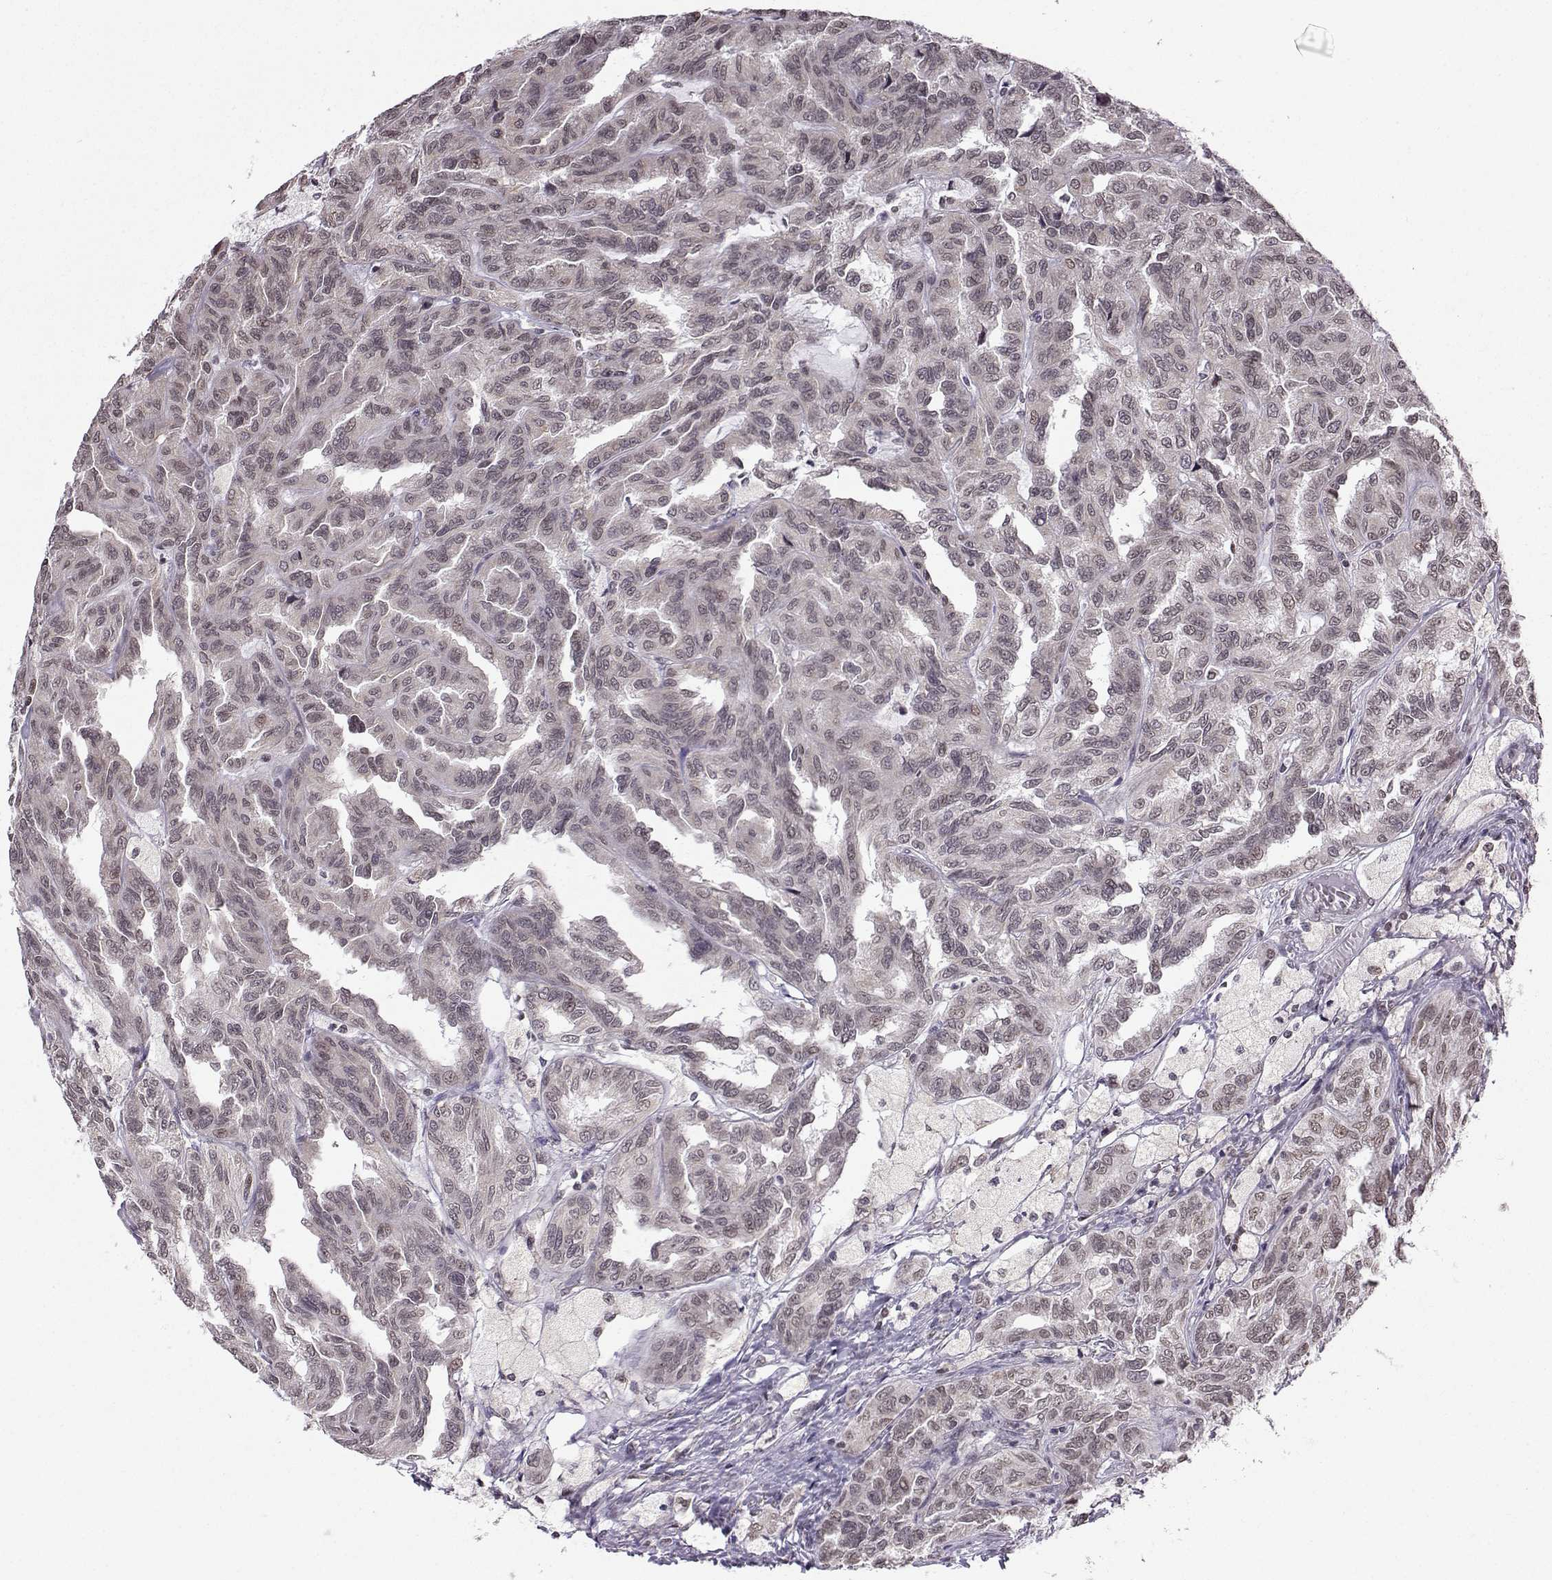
{"staining": {"intensity": "negative", "quantity": "none", "location": "none"}, "tissue": "renal cancer", "cell_type": "Tumor cells", "image_type": "cancer", "snomed": [{"axis": "morphology", "description": "Adenocarcinoma, NOS"}, {"axis": "topography", "description": "Kidney"}], "caption": "The image exhibits no staining of tumor cells in renal adenocarcinoma. (Stains: DAB (3,3'-diaminobenzidine) IHC with hematoxylin counter stain, Microscopy: brightfield microscopy at high magnification).", "gene": "EZH1", "patient": {"sex": "male", "age": 79}}